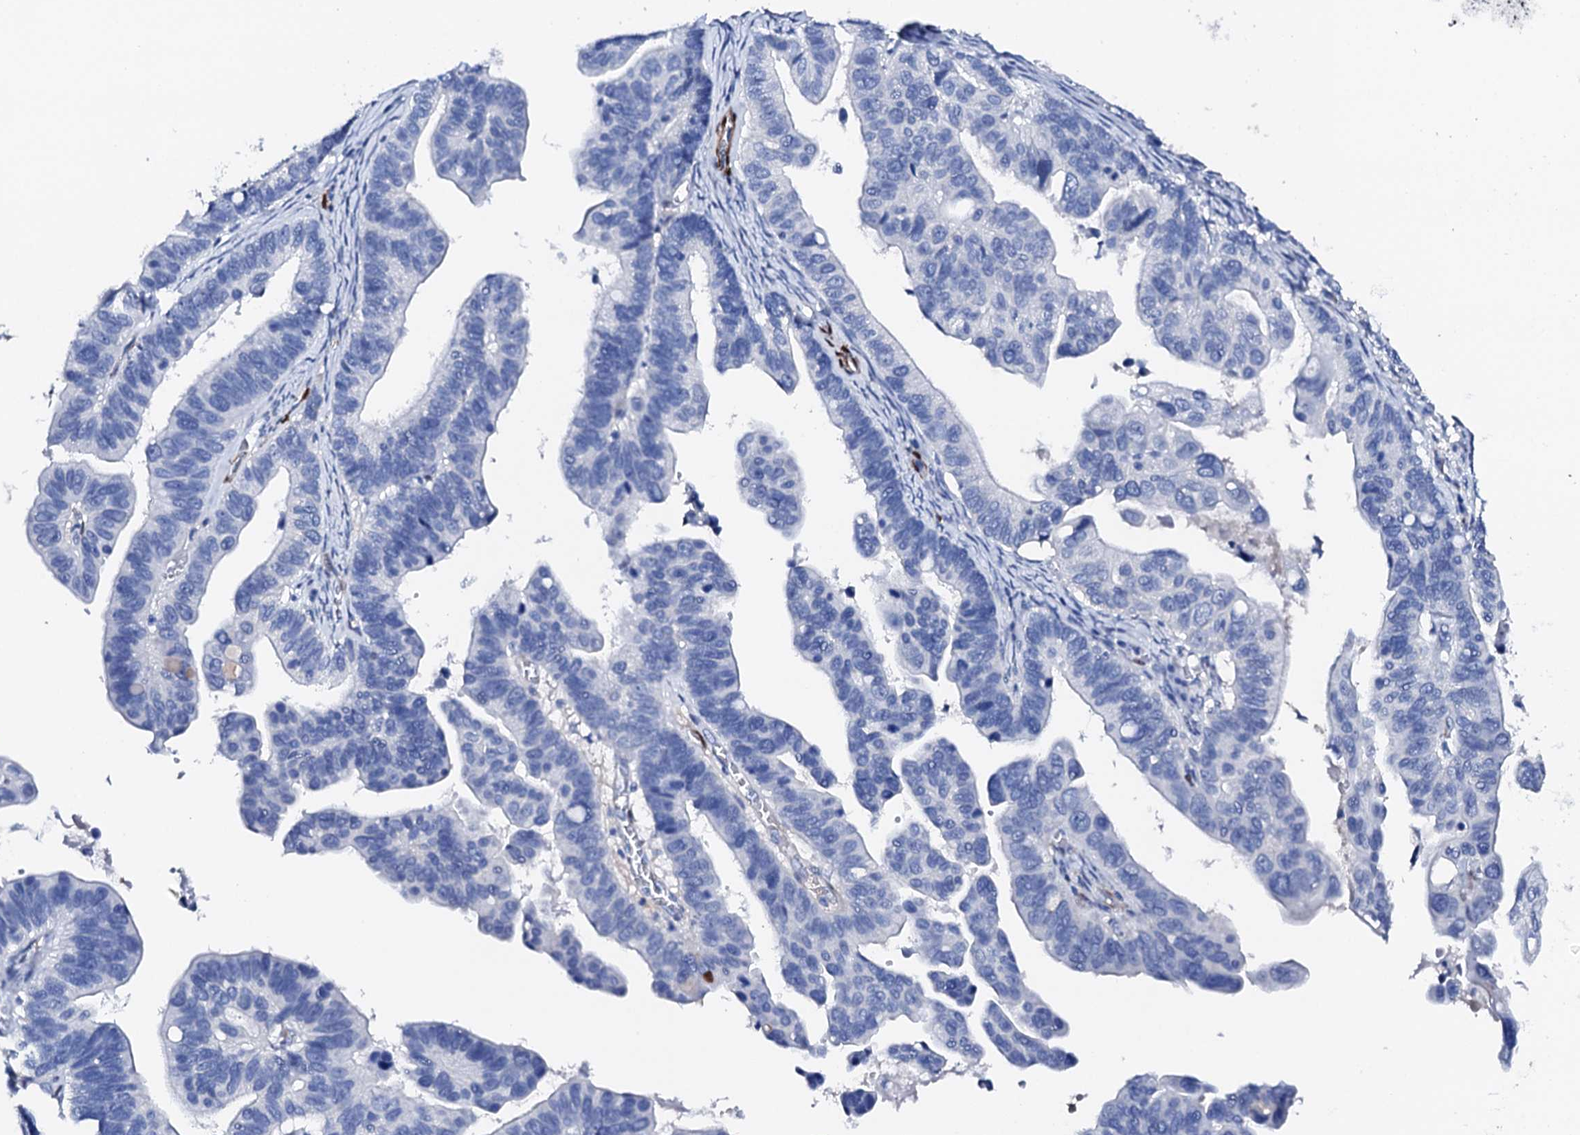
{"staining": {"intensity": "negative", "quantity": "none", "location": "none"}, "tissue": "ovarian cancer", "cell_type": "Tumor cells", "image_type": "cancer", "snomed": [{"axis": "morphology", "description": "Cystadenocarcinoma, serous, NOS"}, {"axis": "topography", "description": "Ovary"}], "caption": "Tumor cells show no significant expression in serous cystadenocarcinoma (ovarian).", "gene": "NRIP2", "patient": {"sex": "female", "age": 56}}